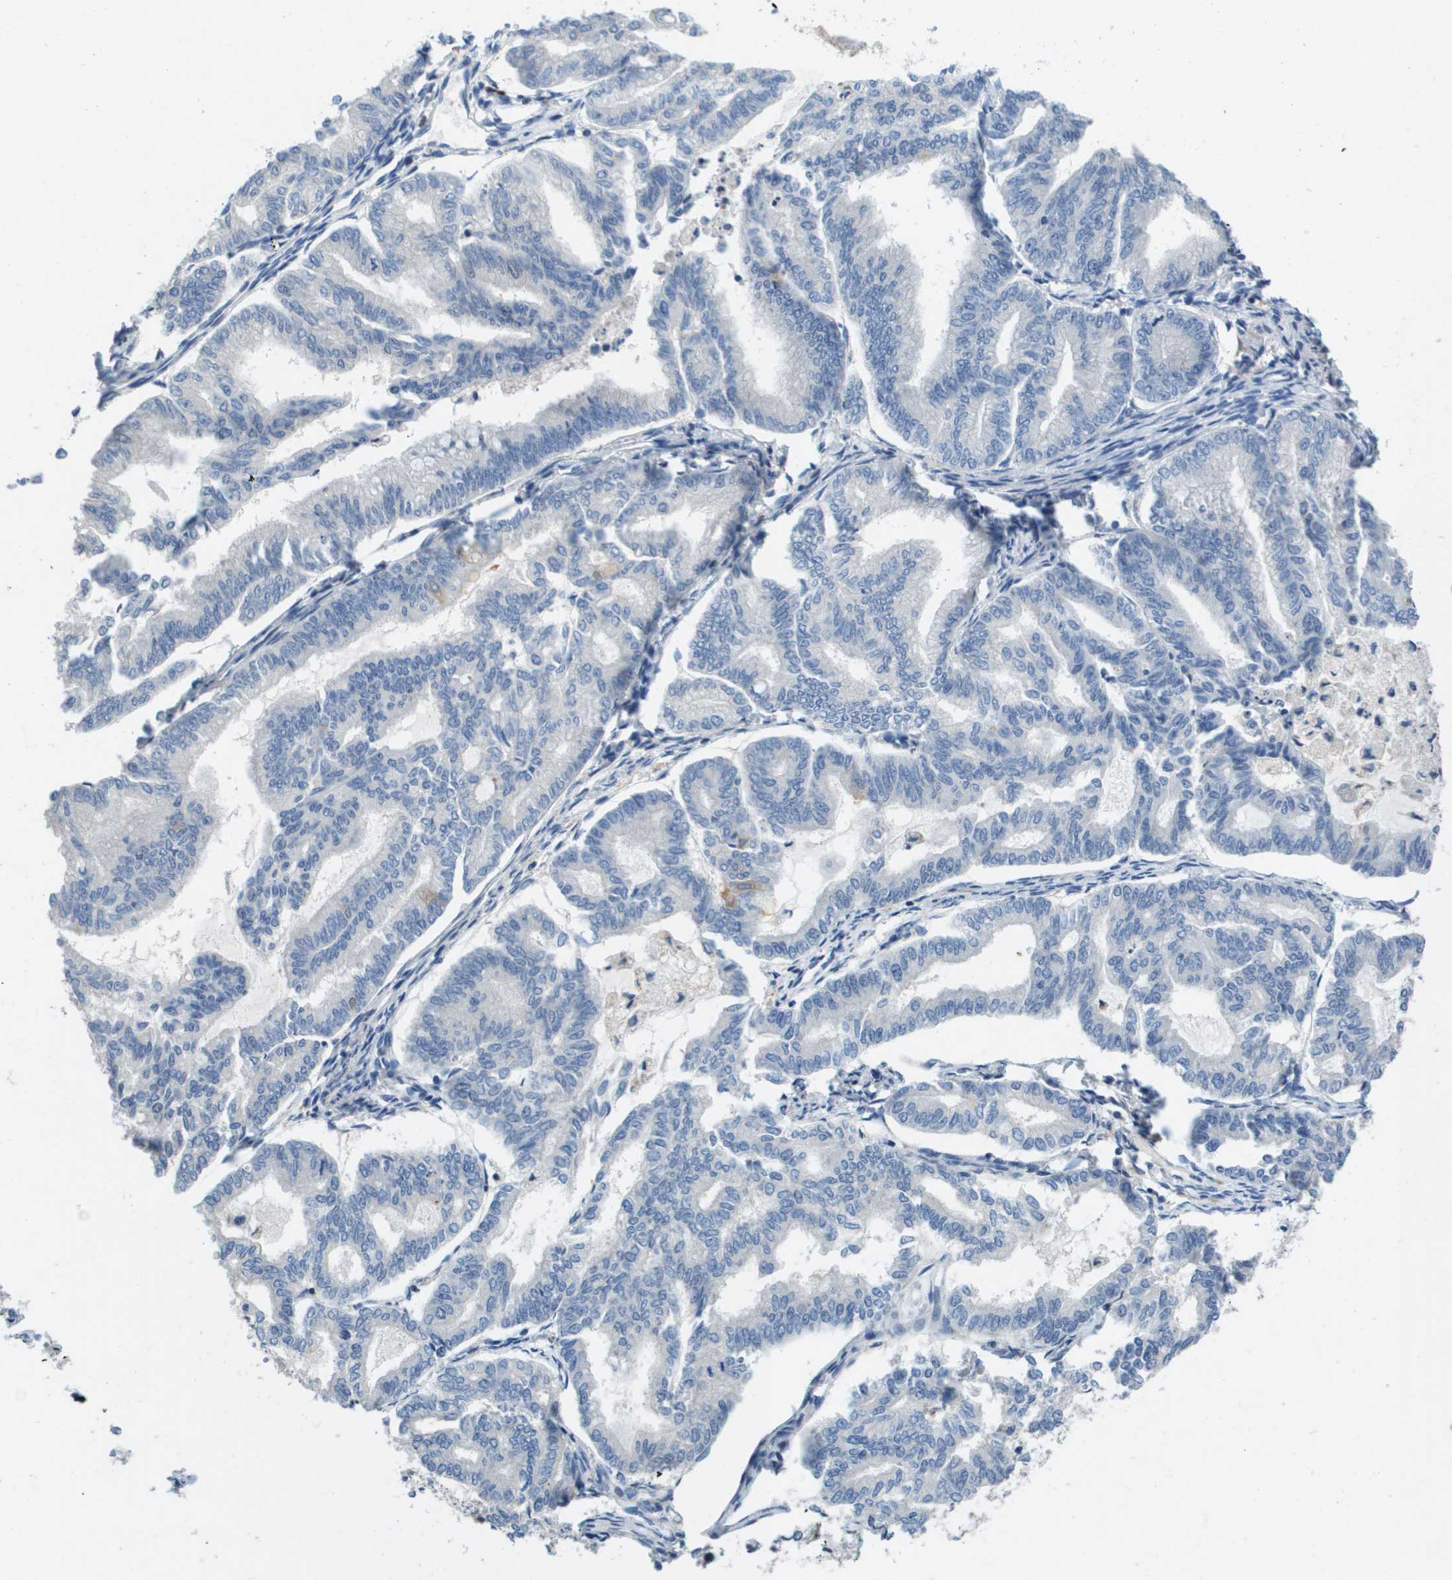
{"staining": {"intensity": "negative", "quantity": "none", "location": "none"}, "tissue": "endometrial cancer", "cell_type": "Tumor cells", "image_type": "cancer", "snomed": [{"axis": "morphology", "description": "Adenocarcinoma, NOS"}, {"axis": "topography", "description": "Endometrium"}], "caption": "This is a micrograph of immunohistochemistry (IHC) staining of endometrial cancer (adenocarcinoma), which shows no staining in tumor cells. The staining was performed using DAB (3,3'-diaminobenzidine) to visualize the protein expression in brown, while the nuclei were stained in blue with hematoxylin (Magnification: 20x).", "gene": "SCN4B", "patient": {"sex": "female", "age": 79}}